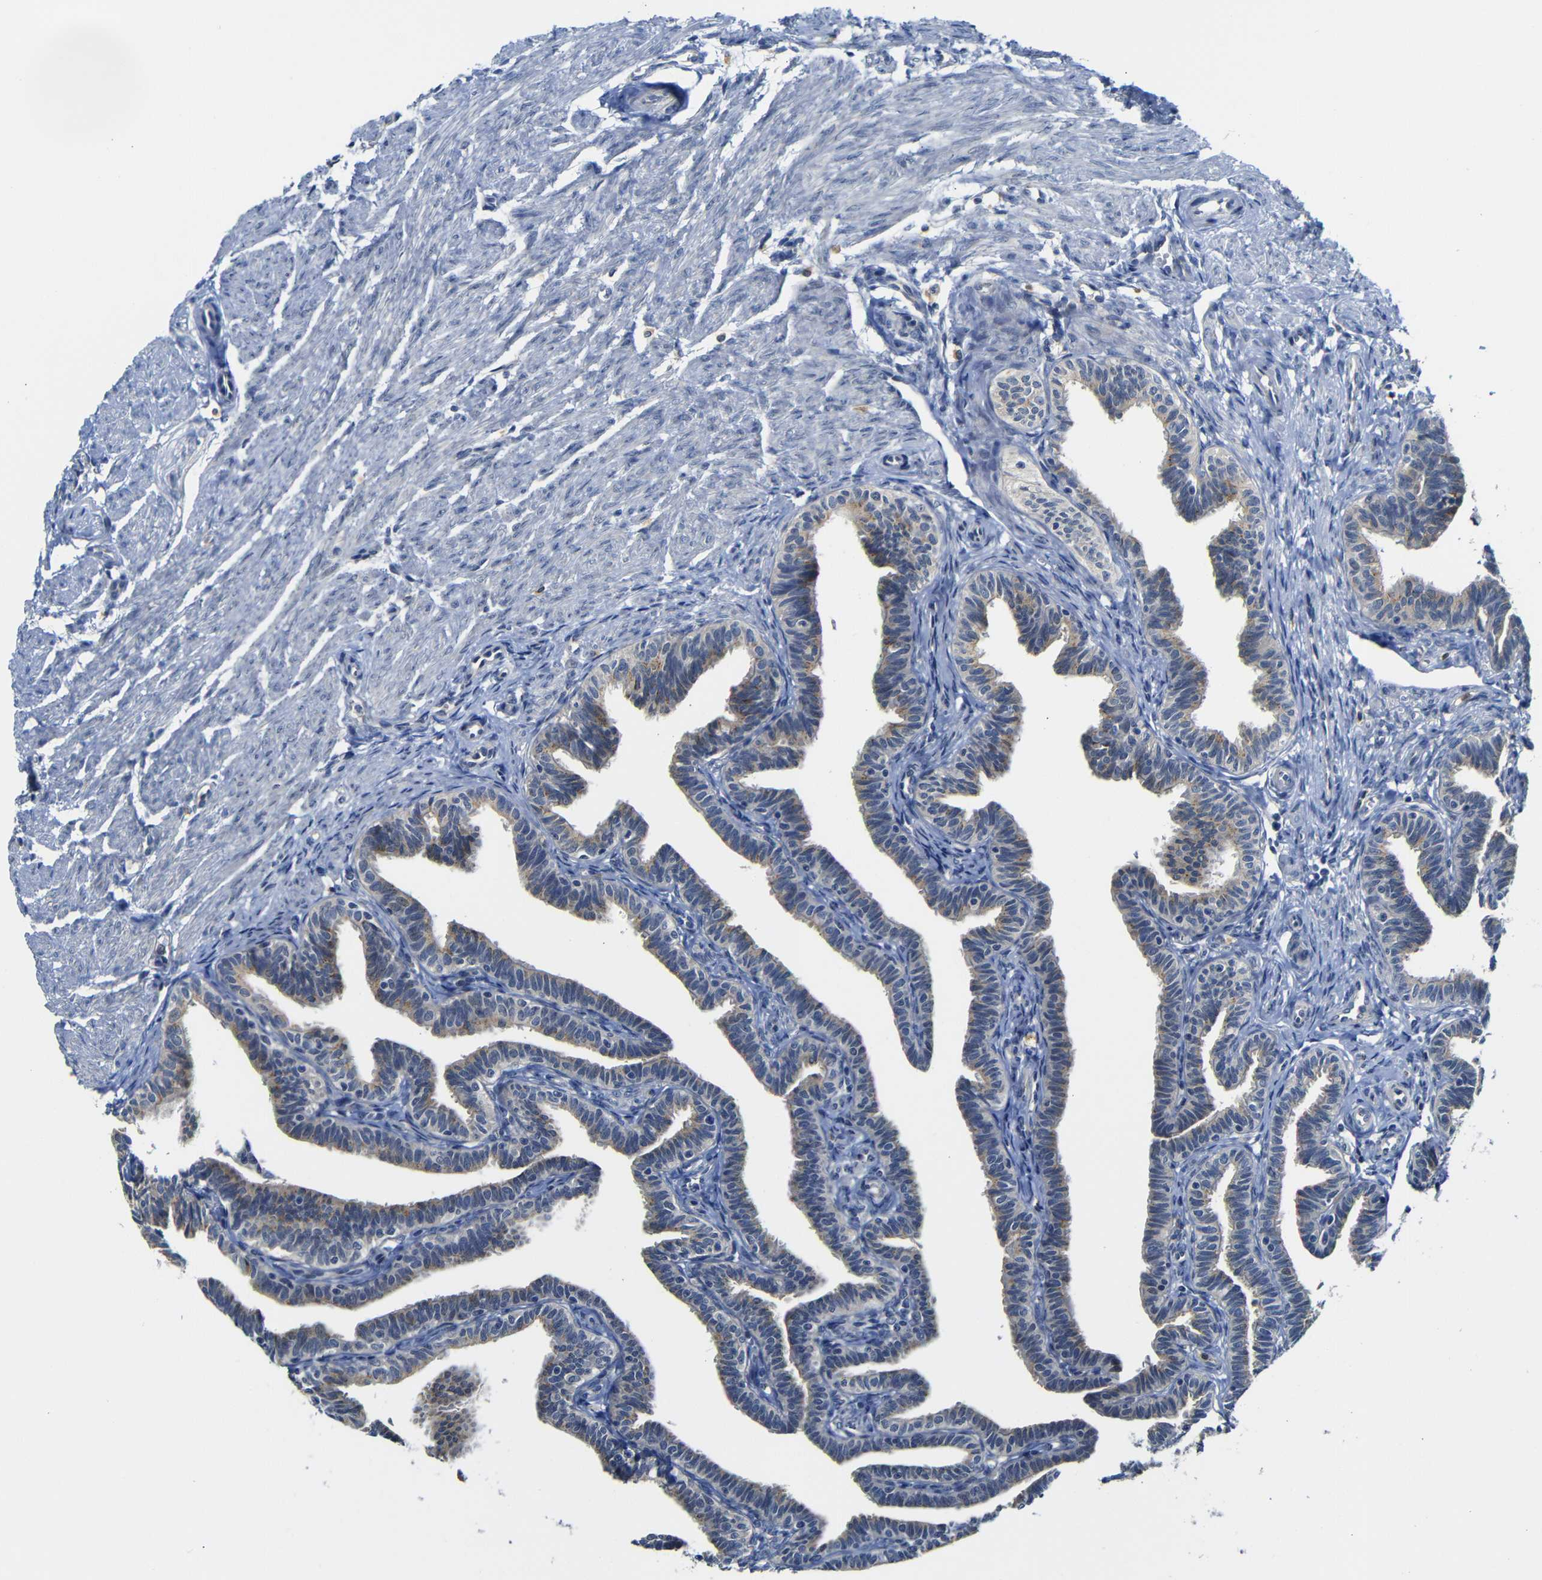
{"staining": {"intensity": "weak", "quantity": "25%-75%", "location": "cytoplasmic/membranous"}, "tissue": "fallopian tube", "cell_type": "Glandular cells", "image_type": "normal", "snomed": [{"axis": "morphology", "description": "Normal tissue, NOS"}, {"axis": "topography", "description": "Fallopian tube"}, {"axis": "topography", "description": "Ovary"}], "caption": "DAB (3,3'-diaminobenzidine) immunohistochemical staining of unremarkable fallopian tube reveals weak cytoplasmic/membranous protein staining in about 25%-75% of glandular cells.", "gene": "FURIN", "patient": {"sex": "female", "age": 23}}